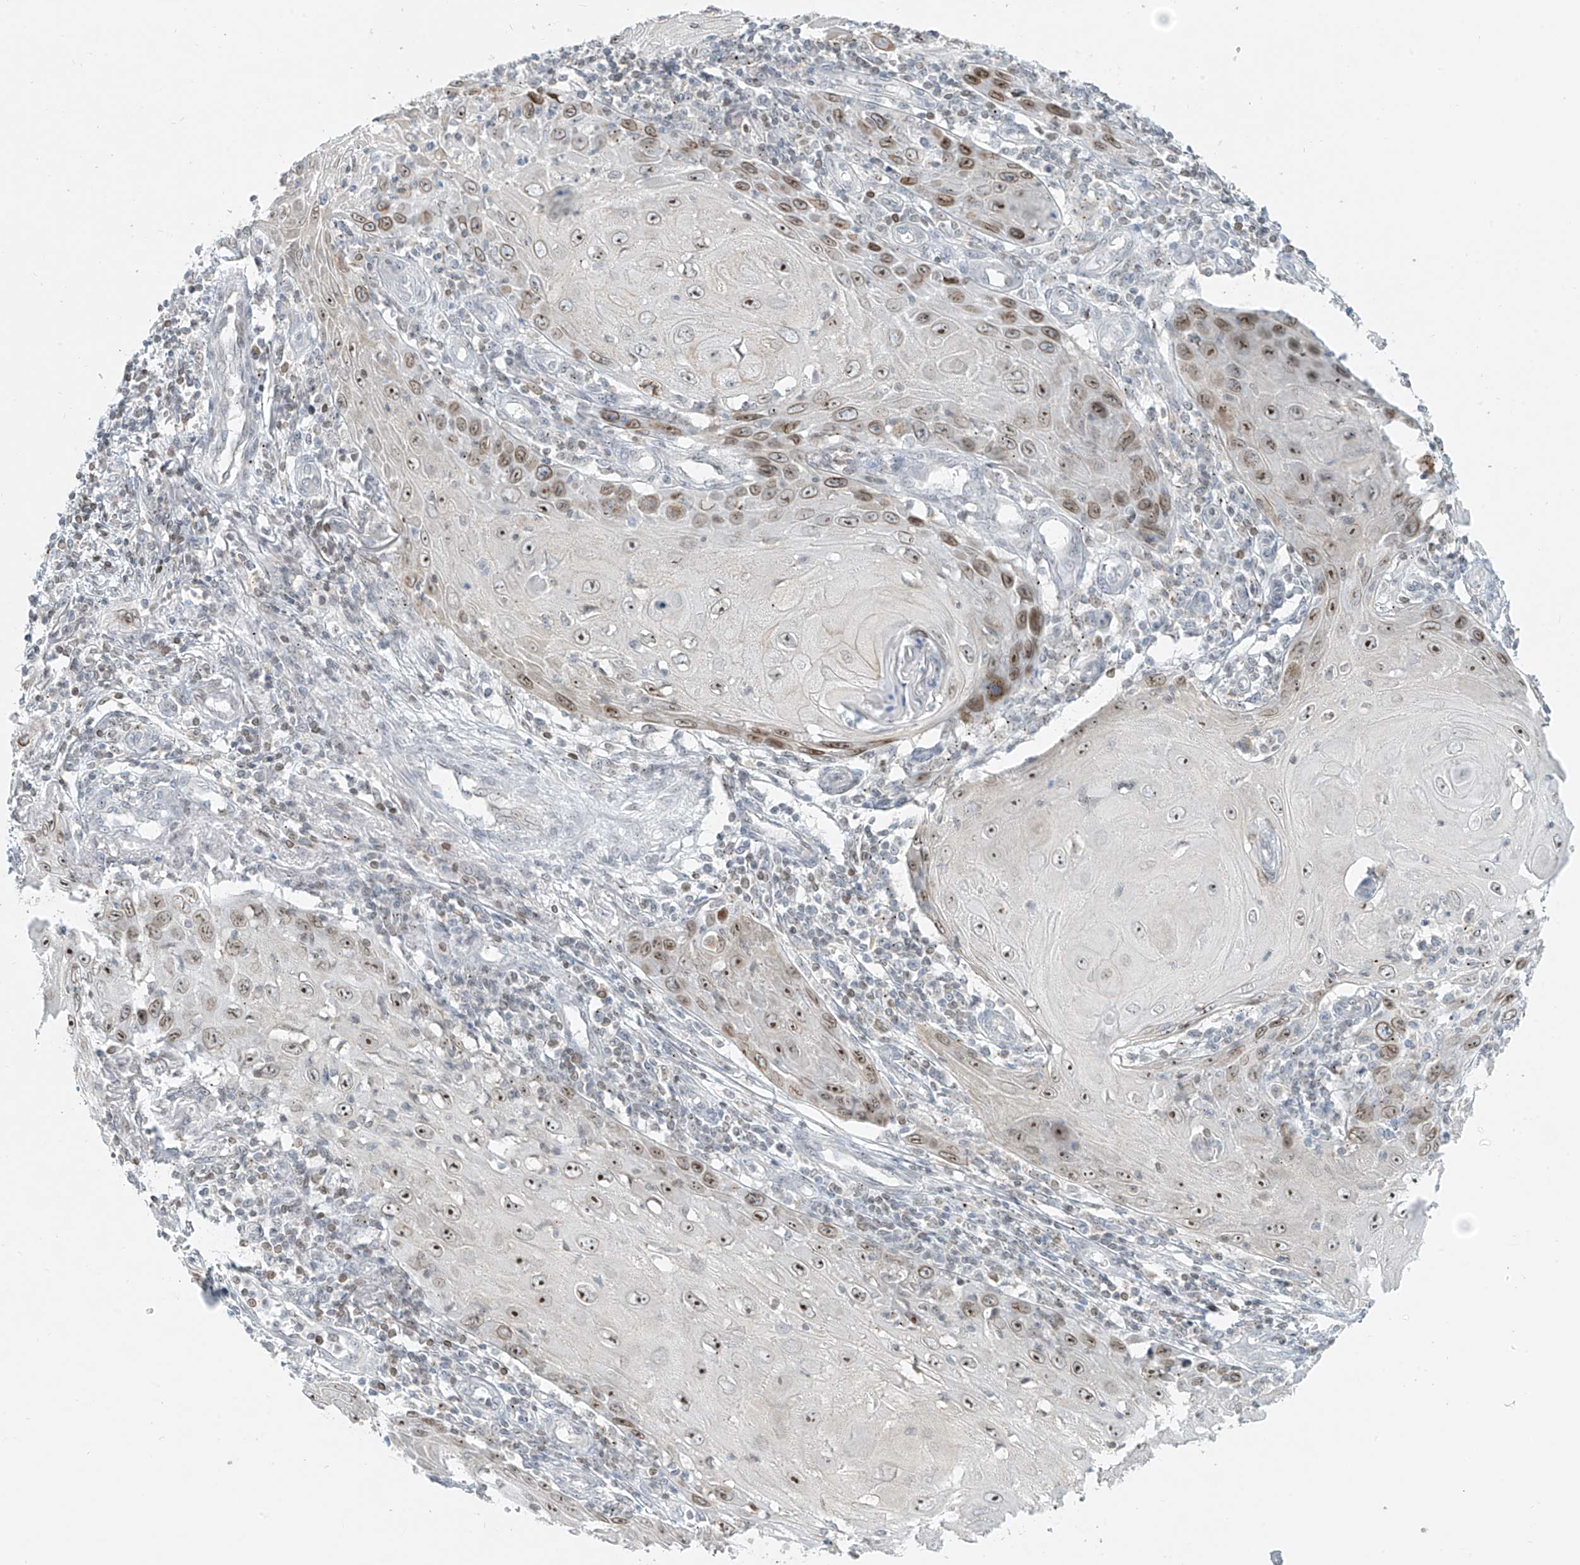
{"staining": {"intensity": "moderate", "quantity": "25%-75%", "location": "cytoplasmic/membranous,nuclear"}, "tissue": "skin cancer", "cell_type": "Tumor cells", "image_type": "cancer", "snomed": [{"axis": "morphology", "description": "Squamous cell carcinoma, NOS"}, {"axis": "topography", "description": "Skin"}], "caption": "Human skin squamous cell carcinoma stained for a protein (brown) reveals moderate cytoplasmic/membranous and nuclear positive positivity in about 25%-75% of tumor cells.", "gene": "SAMD15", "patient": {"sex": "female", "age": 73}}